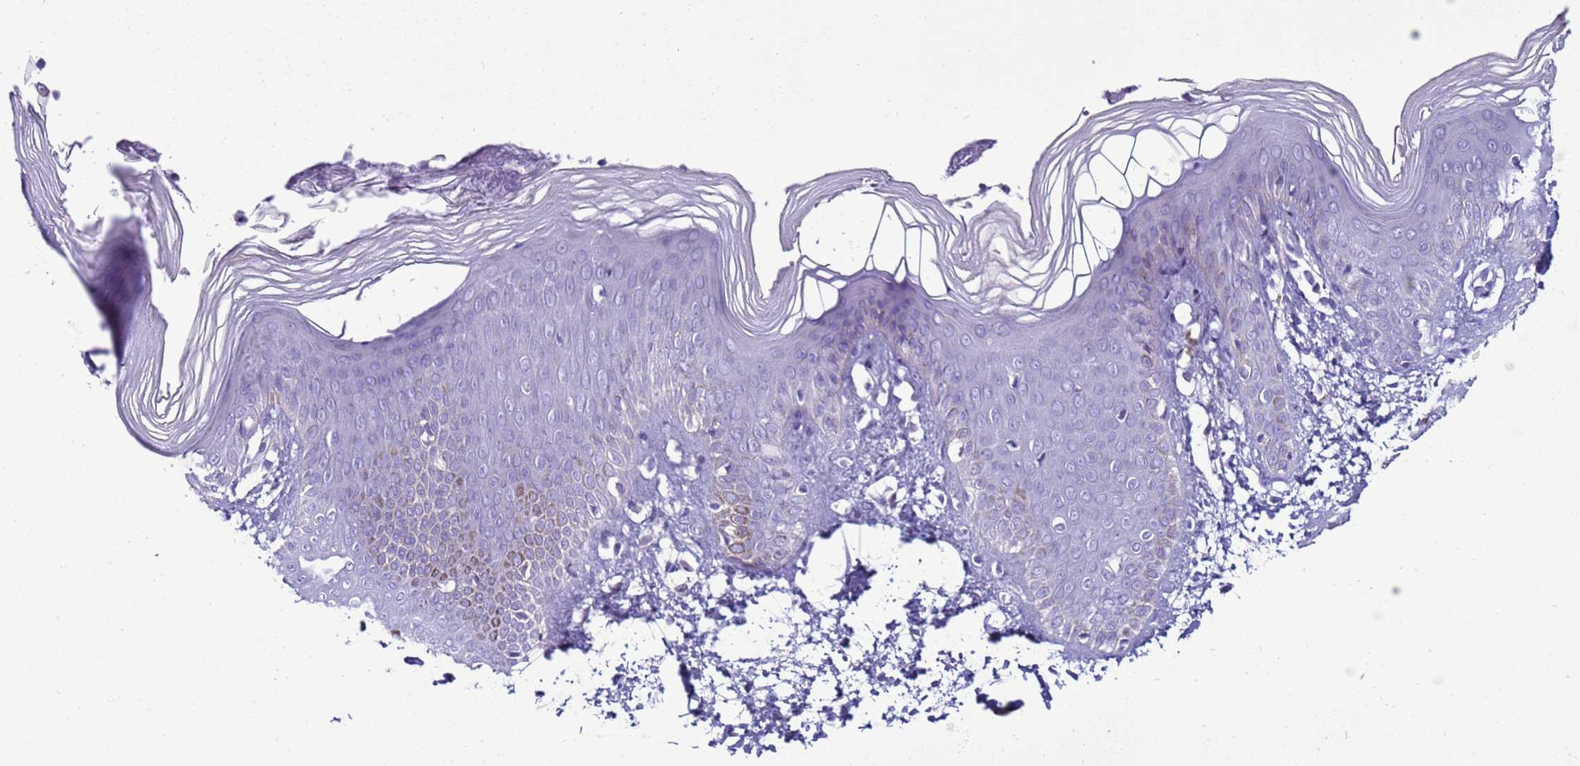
{"staining": {"intensity": "moderate", "quantity": "<25%", "location": "cytoplasmic/membranous"}, "tissue": "skin", "cell_type": "Epidermal cells", "image_type": "normal", "snomed": [{"axis": "morphology", "description": "Normal tissue, NOS"}, {"axis": "morphology", "description": "Inflammation, NOS"}, {"axis": "topography", "description": "Soft tissue"}, {"axis": "topography", "description": "Anal"}], "caption": "DAB (3,3'-diaminobenzidine) immunohistochemical staining of unremarkable human skin exhibits moderate cytoplasmic/membranous protein staining in about <25% of epidermal cells. (IHC, brightfield microscopy, high magnification).", "gene": "LRRC10B", "patient": {"sex": "female", "age": 15}}